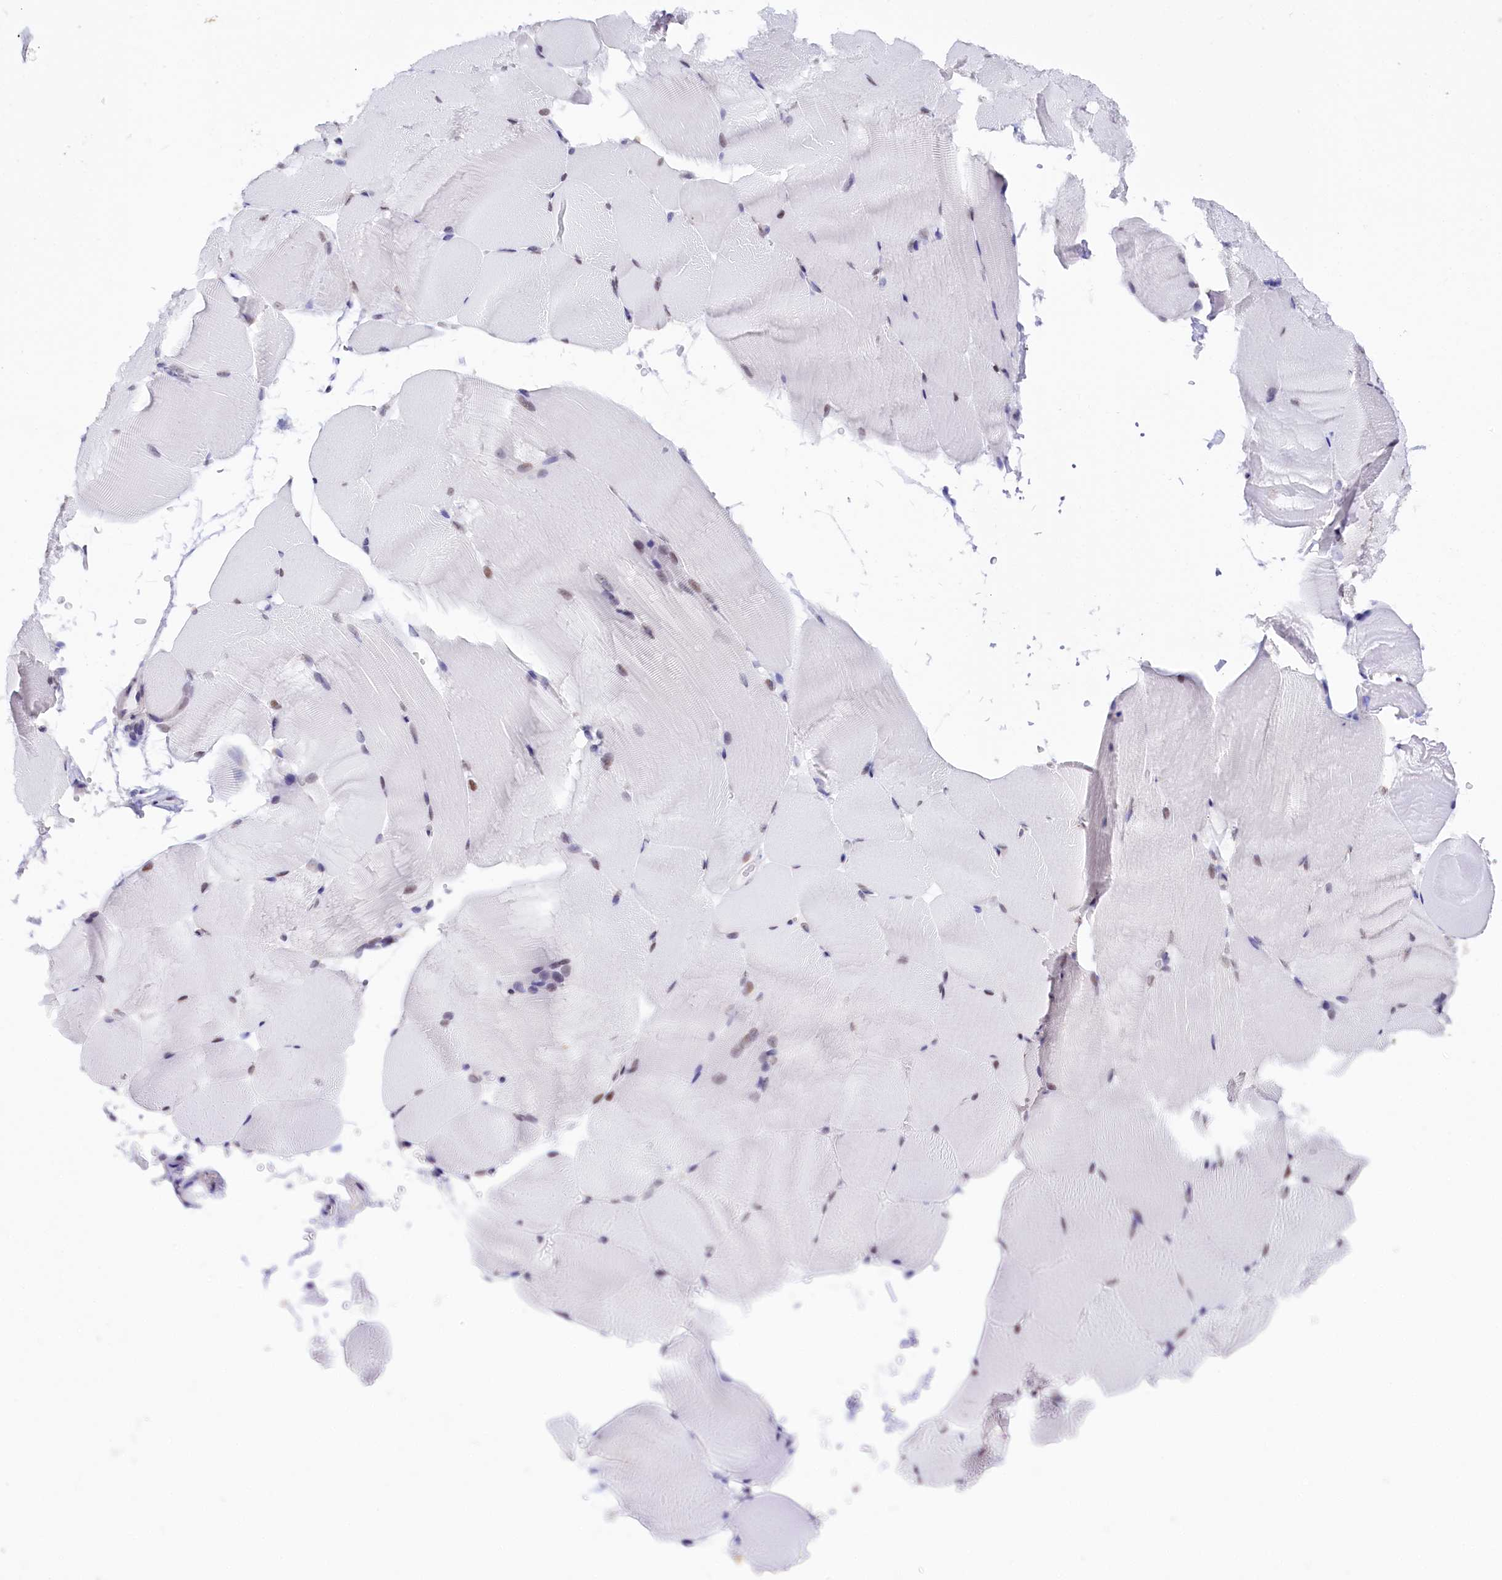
{"staining": {"intensity": "moderate", "quantity": "<25%", "location": "nuclear"}, "tissue": "skeletal muscle", "cell_type": "Myocytes", "image_type": "normal", "snomed": [{"axis": "morphology", "description": "Normal tissue, NOS"}, {"axis": "topography", "description": "Skeletal muscle"}, {"axis": "topography", "description": "Parathyroid gland"}], "caption": "Protein analysis of benign skeletal muscle displays moderate nuclear positivity in approximately <25% of myocytes. (Brightfield microscopy of DAB IHC at high magnification).", "gene": "SPATS2", "patient": {"sex": "female", "age": 37}}